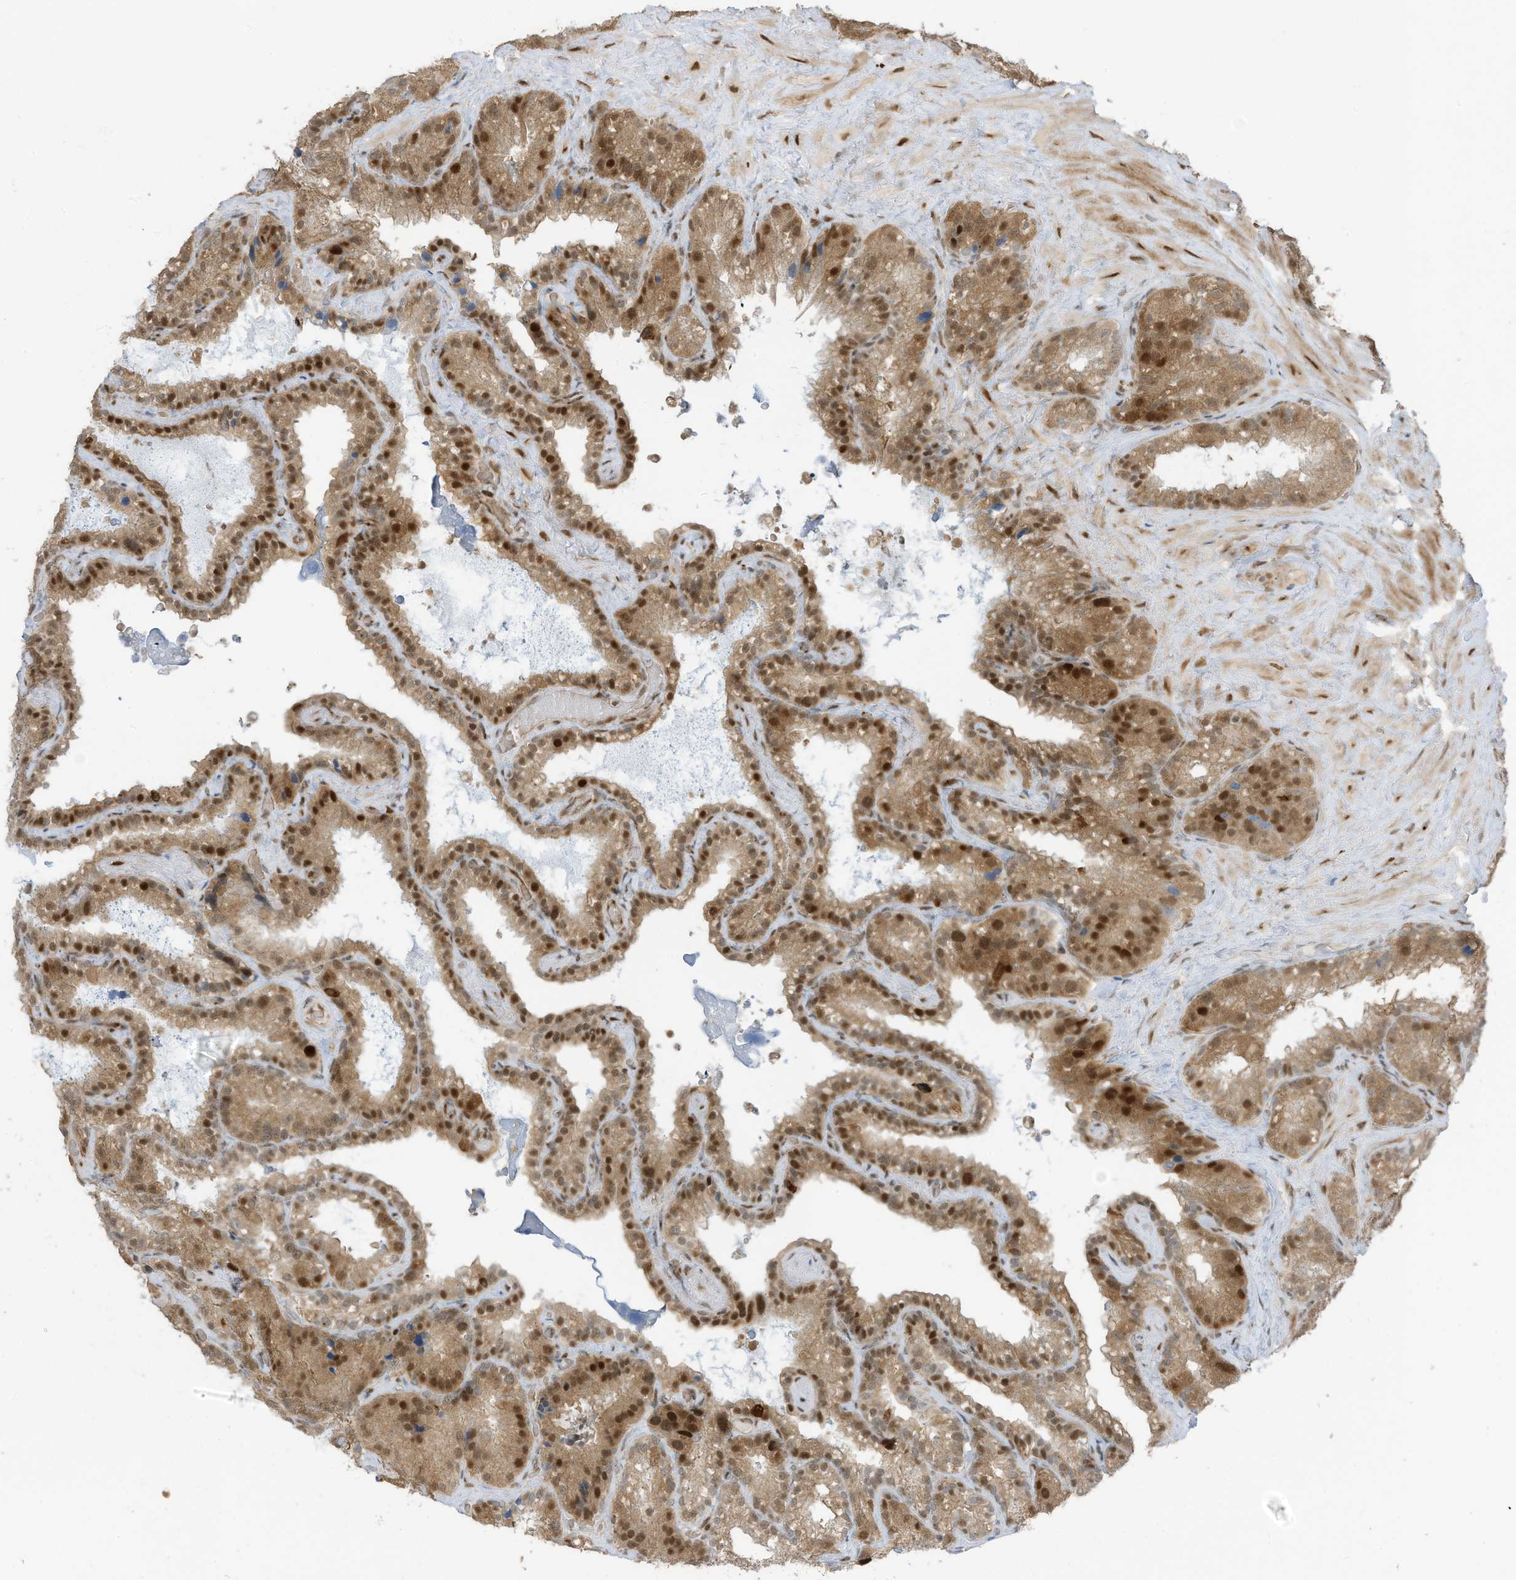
{"staining": {"intensity": "strong", "quantity": "25%-75%", "location": "cytoplasmic/membranous,nuclear"}, "tissue": "seminal vesicle", "cell_type": "Glandular cells", "image_type": "normal", "snomed": [{"axis": "morphology", "description": "Normal tissue, NOS"}, {"axis": "topography", "description": "Prostate"}, {"axis": "topography", "description": "Seminal veicle"}], "caption": "Immunohistochemical staining of unremarkable seminal vesicle shows 25%-75% levels of strong cytoplasmic/membranous,nuclear protein positivity in about 25%-75% of glandular cells. (DAB IHC, brown staining for protein, blue staining for nuclei).", "gene": "ZCWPW2", "patient": {"sex": "male", "age": 68}}